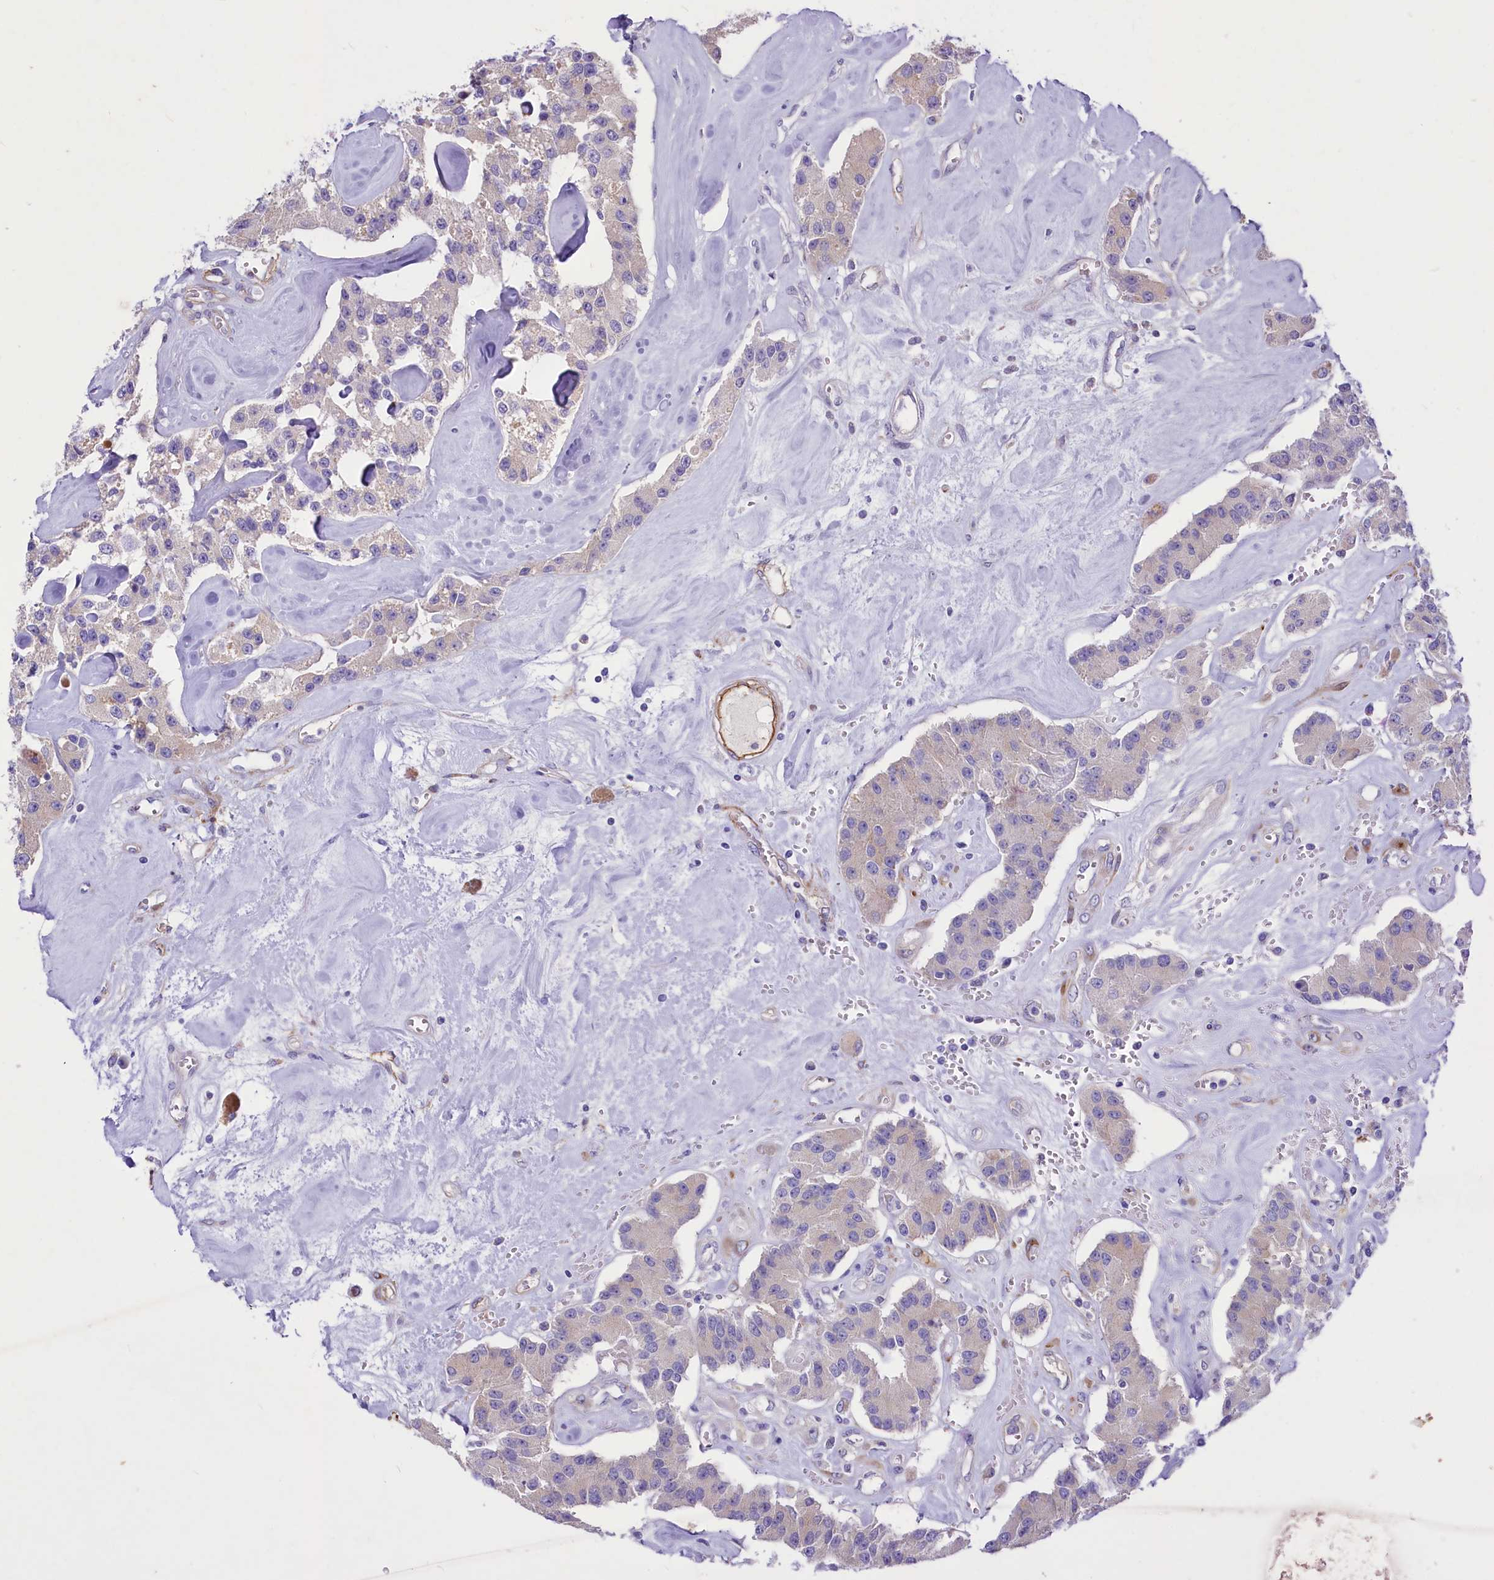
{"staining": {"intensity": "negative", "quantity": "none", "location": "none"}, "tissue": "carcinoid", "cell_type": "Tumor cells", "image_type": "cancer", "snomed": [{"axis": "morphology", "description": "Carcinoid, malignant, NOS"}, {"axis": "topography", "description": "Pancreas"}], "caption": "This is a micrograph of IHC staining of carcinoid, which shows no expression in tumor cells.", "gene": "PROCR", "patient": {"sex": "male", "age": 41}}